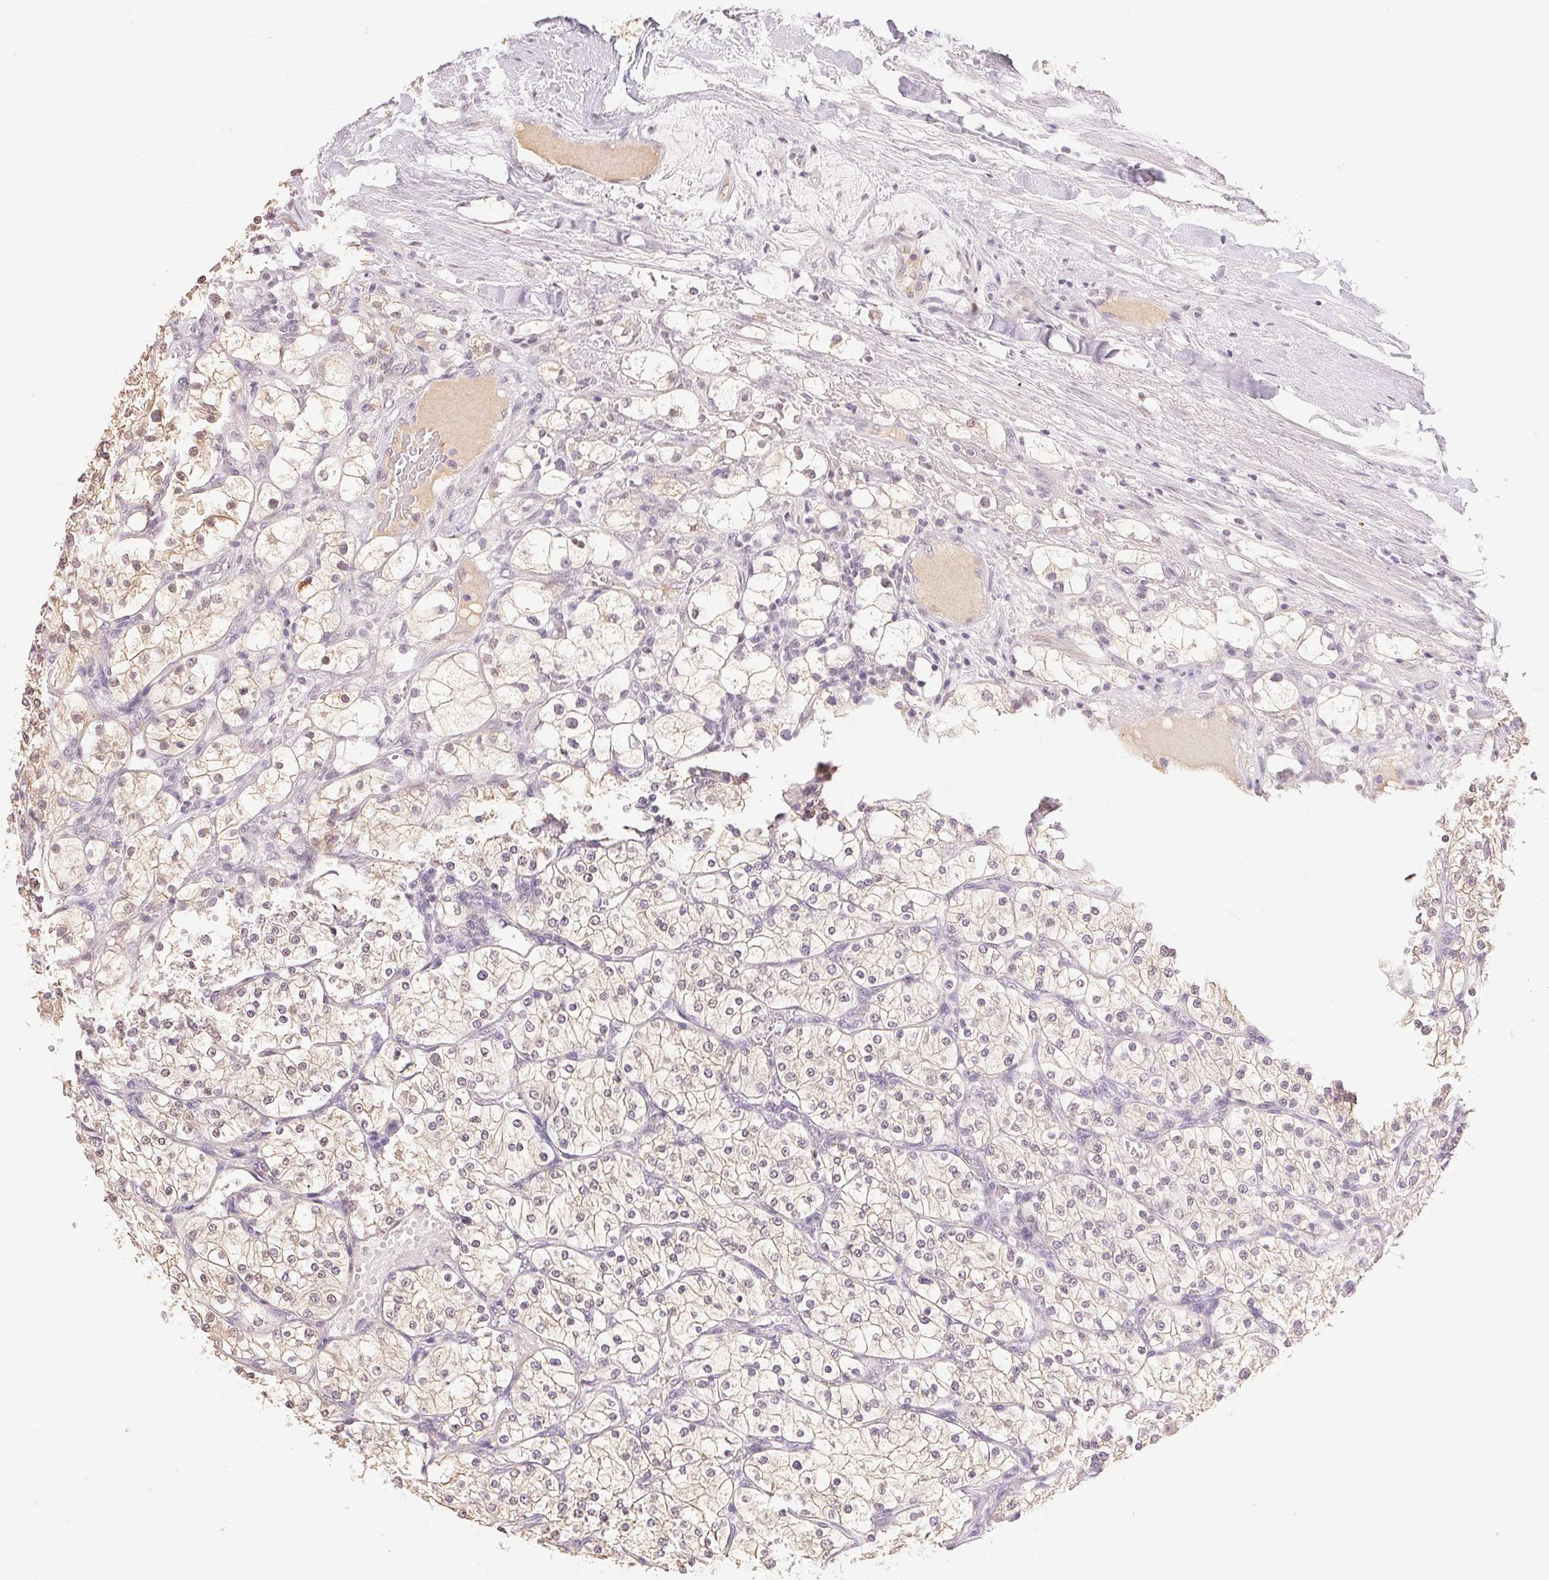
{"staining": {"intensity": "weak", "quantity": "25%-75%", "location": "cytoplasmic/membranous"}, "tissue": "renal cancer", "cell_type": "Tumor cells", "image_type": "cancer", "snomed": [{"axis": "morphology", "description": "Adenocarcinoma, NOS"}, {"axis": "topography", "description": "Kidney"}], "caption": "Brown immunohistochemical staining in human renal cancer (adenocarcinoma) shows weak cytoplasmic/membranous staining in about 25%-75% of tumor cells.", "gene": "FNDC4", "patient": {"sex": "male", "age": 80}}